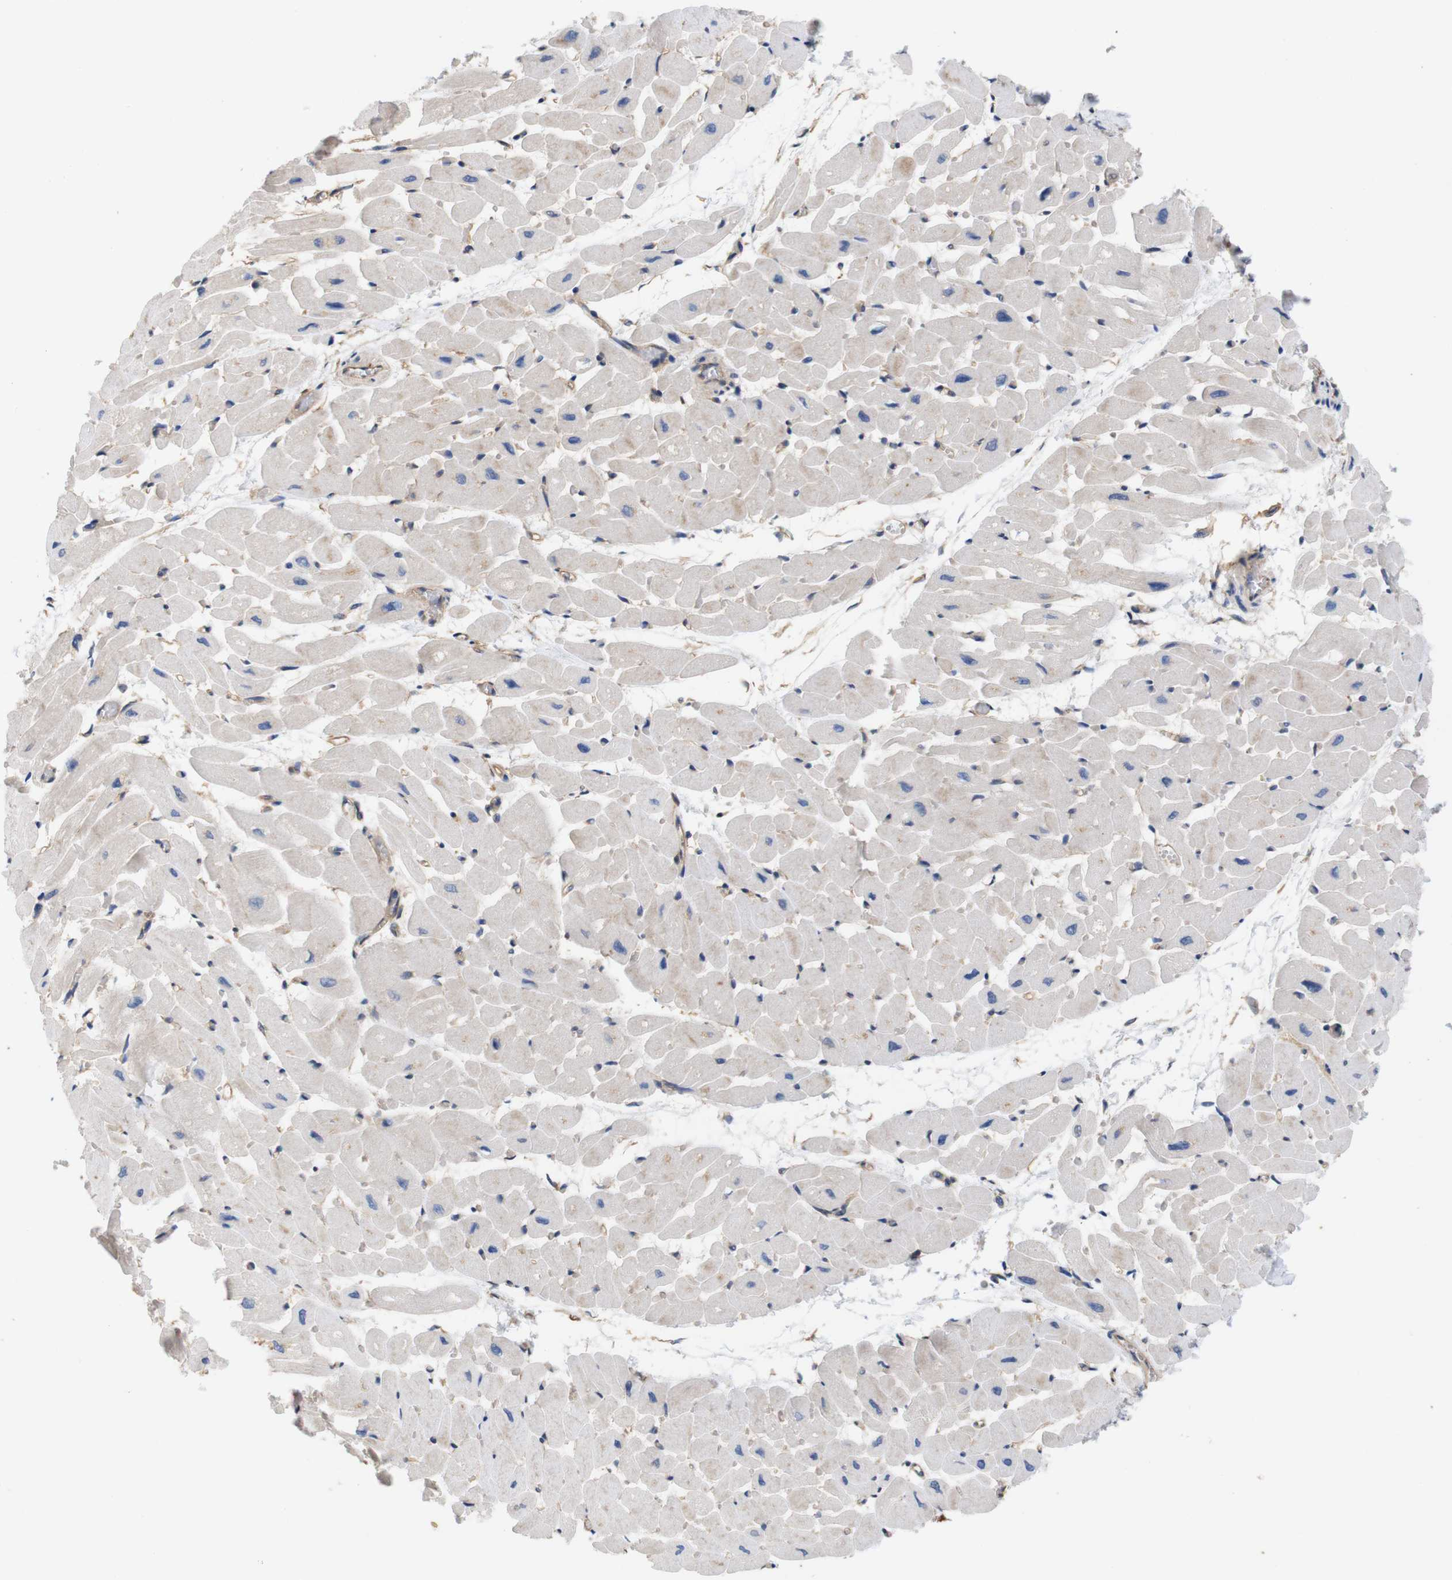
{"staining": {"intensity": "weak", "quantity": "25%-75%", "location": "cytoplasmic/membranous"}, "tissue": "heart muscle", "cell_type": "Cardiomyocytes", "image_type": "normal", "snomed": [{"axis": "morphology", "description": "Normal tissue, NOS"}, {"axis": "topography", "description": "Heart"}], "caption": "DAB immunohistochemical staining of benign heart muscle reveals weak cytoplasmic/membranous protein staining in about 25%-75% of cardiomyocytes.", "gene": "BRWD3", "patient": {"sex": "male", "age": 45}}